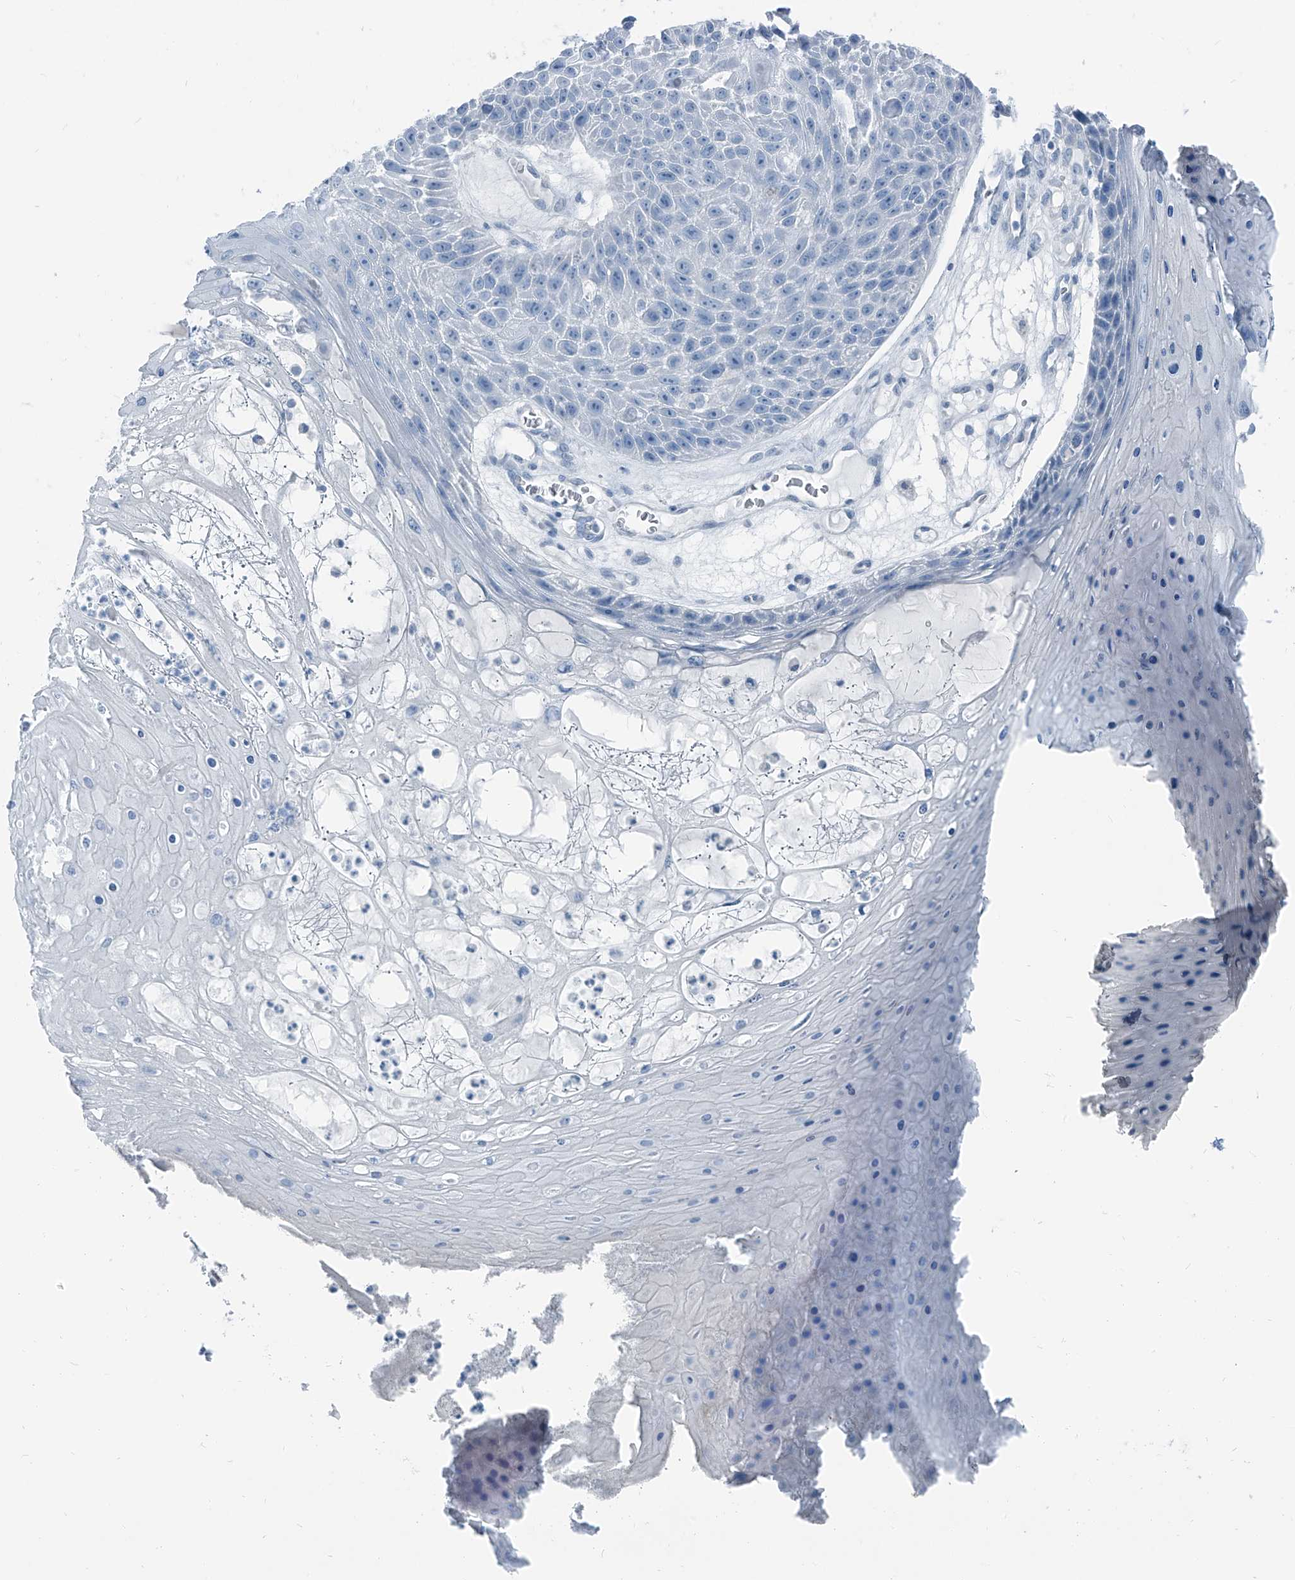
{"staining": {"intensity": "negative", "quantity": "none", "location": "none"}, "tissue": "skin cancer", "cell_type": "Tumor cells", "image_type": "cancer", "snomed": [{"axis": "morphology", "description": "Squamous cell carcinoma, NOS"}, {"axis": "topography", "description": "Skin"}], "caption": "Tumor cells show no significant protein staining in skin cancer.", "gene": "RGN", "patient": {"sex": "female", "age": 88}}